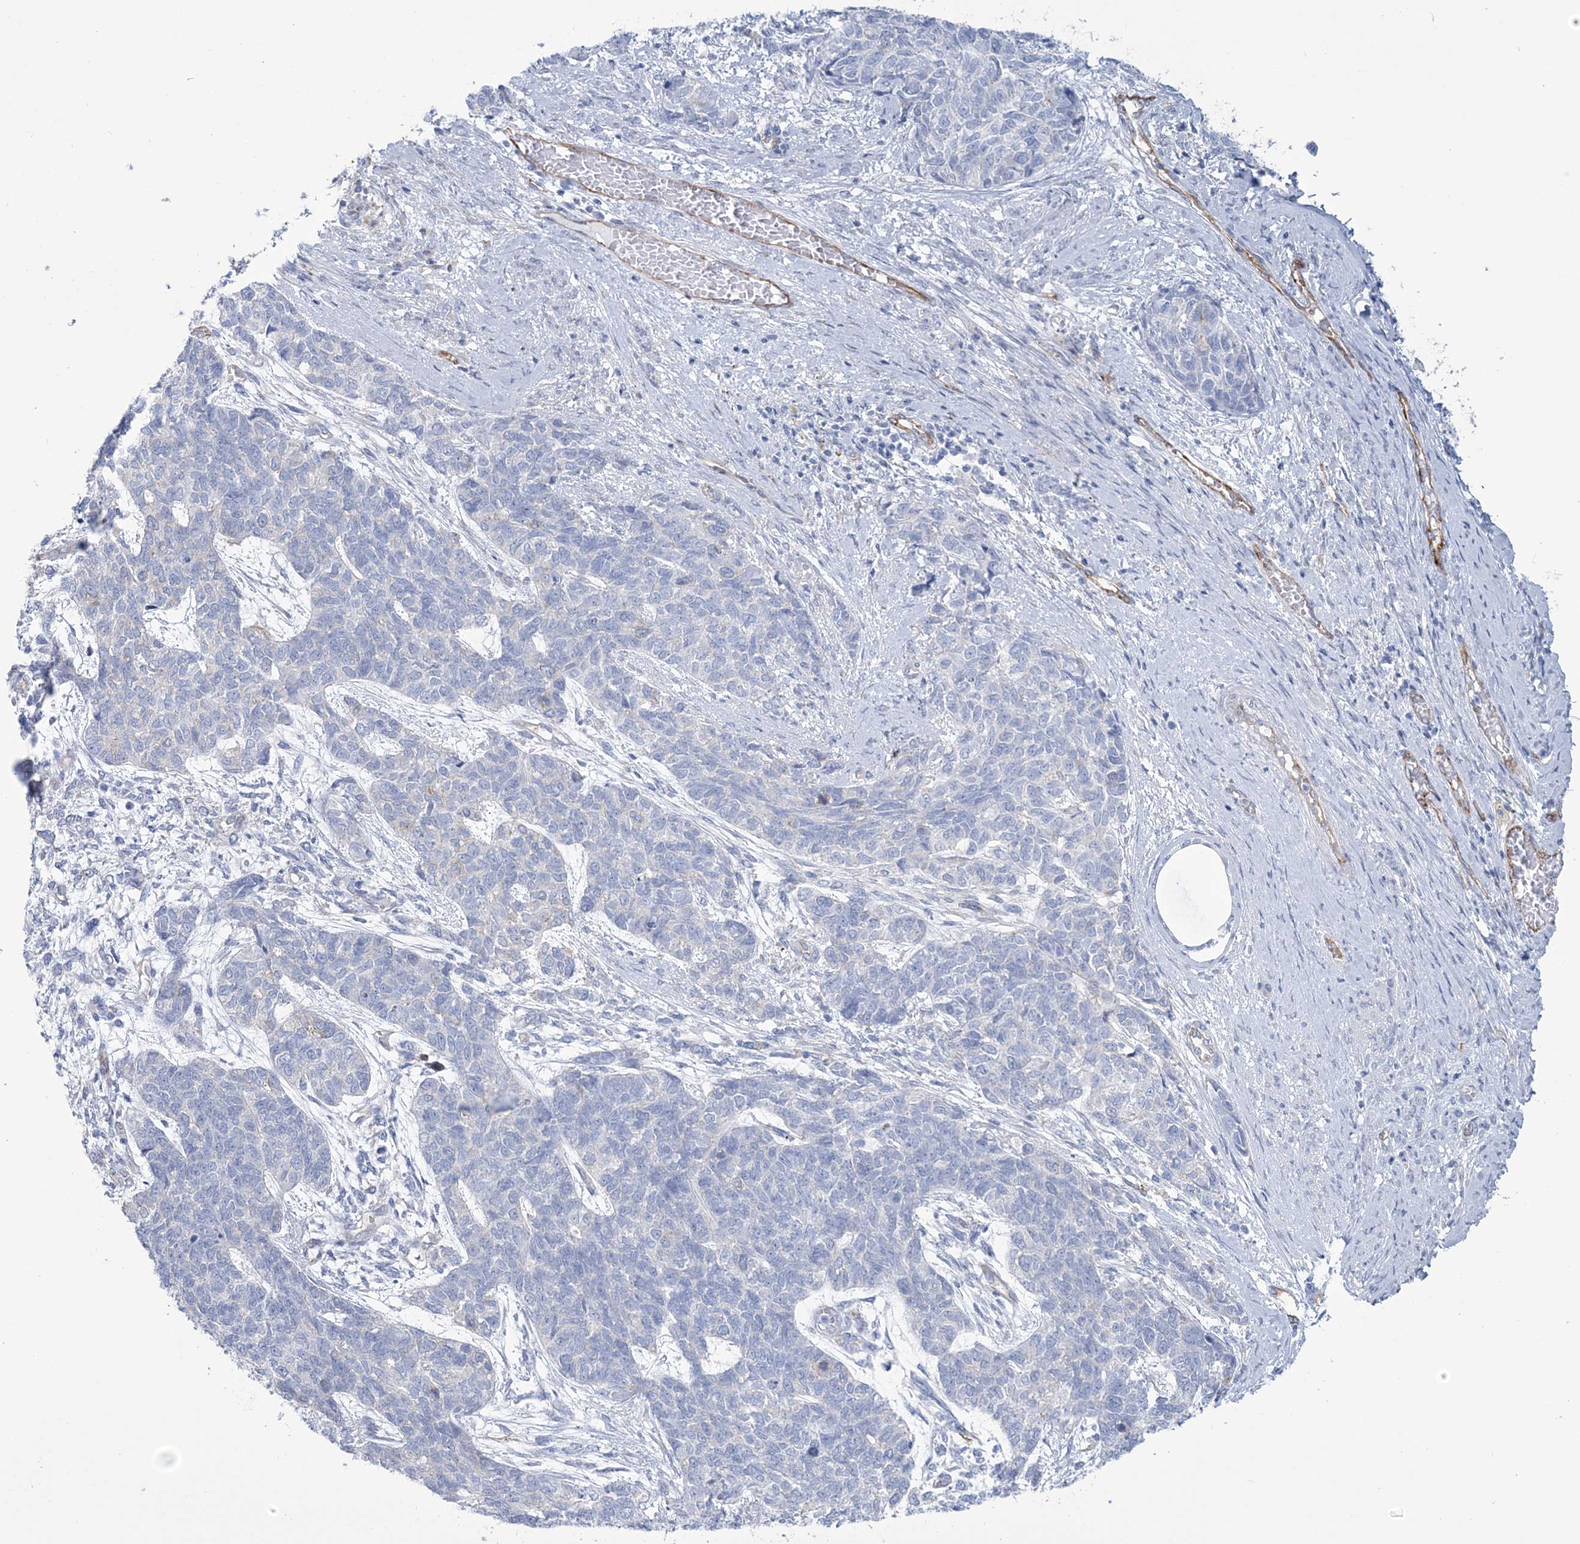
{"staining": {"intensity": "negative", "quantity": "none", "location": "none"}, "tissue": "cervical cancer", "cell_type": "Tumor cells", "image_type": "cancer", "snomed": [{"axis": "morphology", "description": "Squamous cell carcinoma, NOS"}, {"axis": "topography", "description": "Cervix"}], "caption": "Cervical cancer (squamous cell carcinoma) stained for a protein using immunohistochemistry (IHC) demonstrates no positivity tumor cells.", "gene": "RAB11FIP5", "patient": {"sex": "female", "age": 63}}